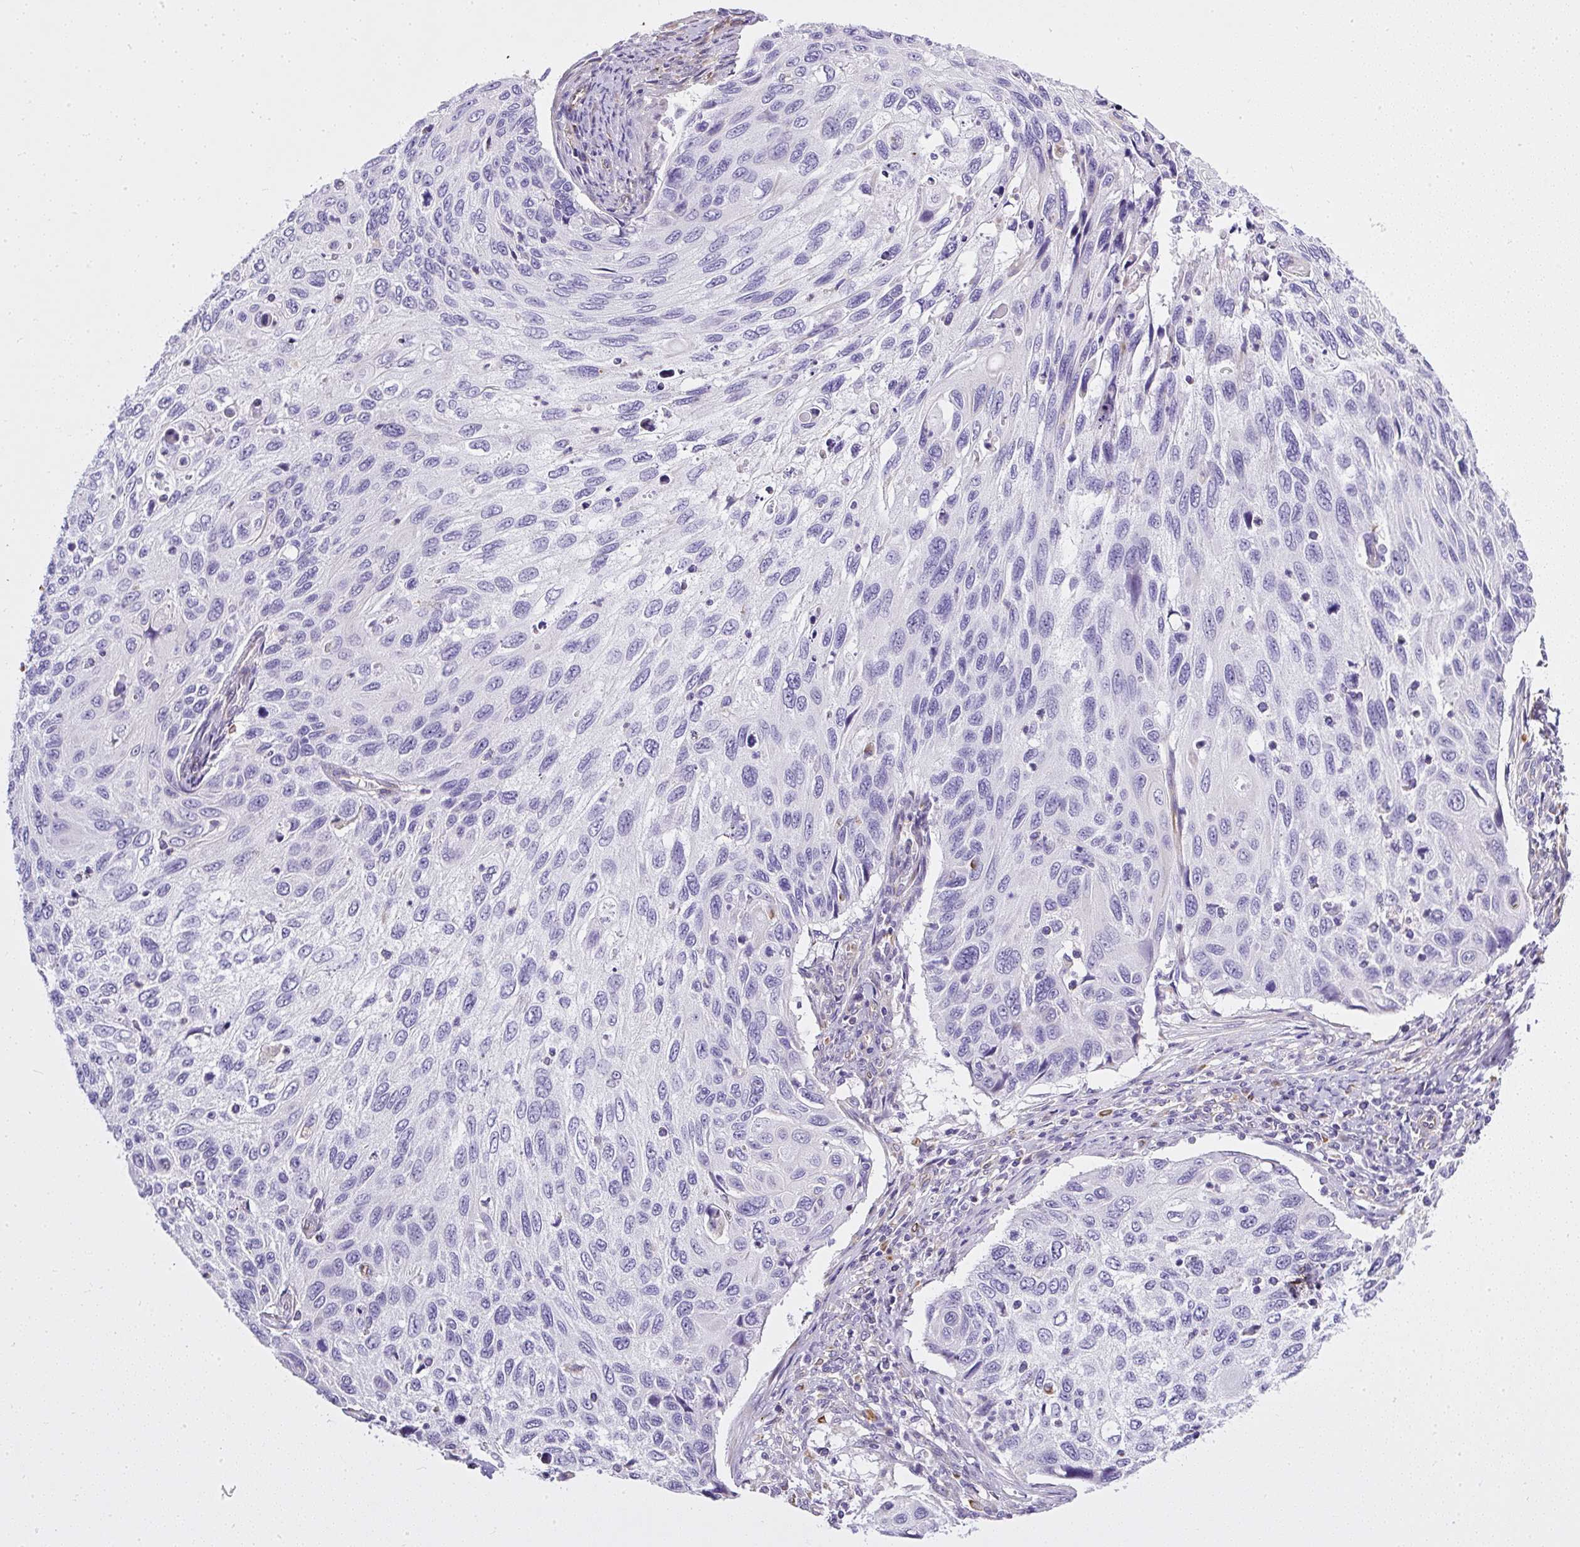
{"staining": {"intensity": "negative", "quantity": "none", "location": "none"}, "tissue": "cervical cancer", "cell_type": "Tumor cells", "image_type": "cancer", "snomed": [{"axis": "morphology", "description": "Squamous cell carcinoma, NOS"}, {"axis": "topography", "description": "Cervix"}], "caption": "Tumor cells are negative for protein expression in human squamous cell carcinoma (cervical).", "gene": "PLS1", "patient": {"sex": "female", "age": 70}}